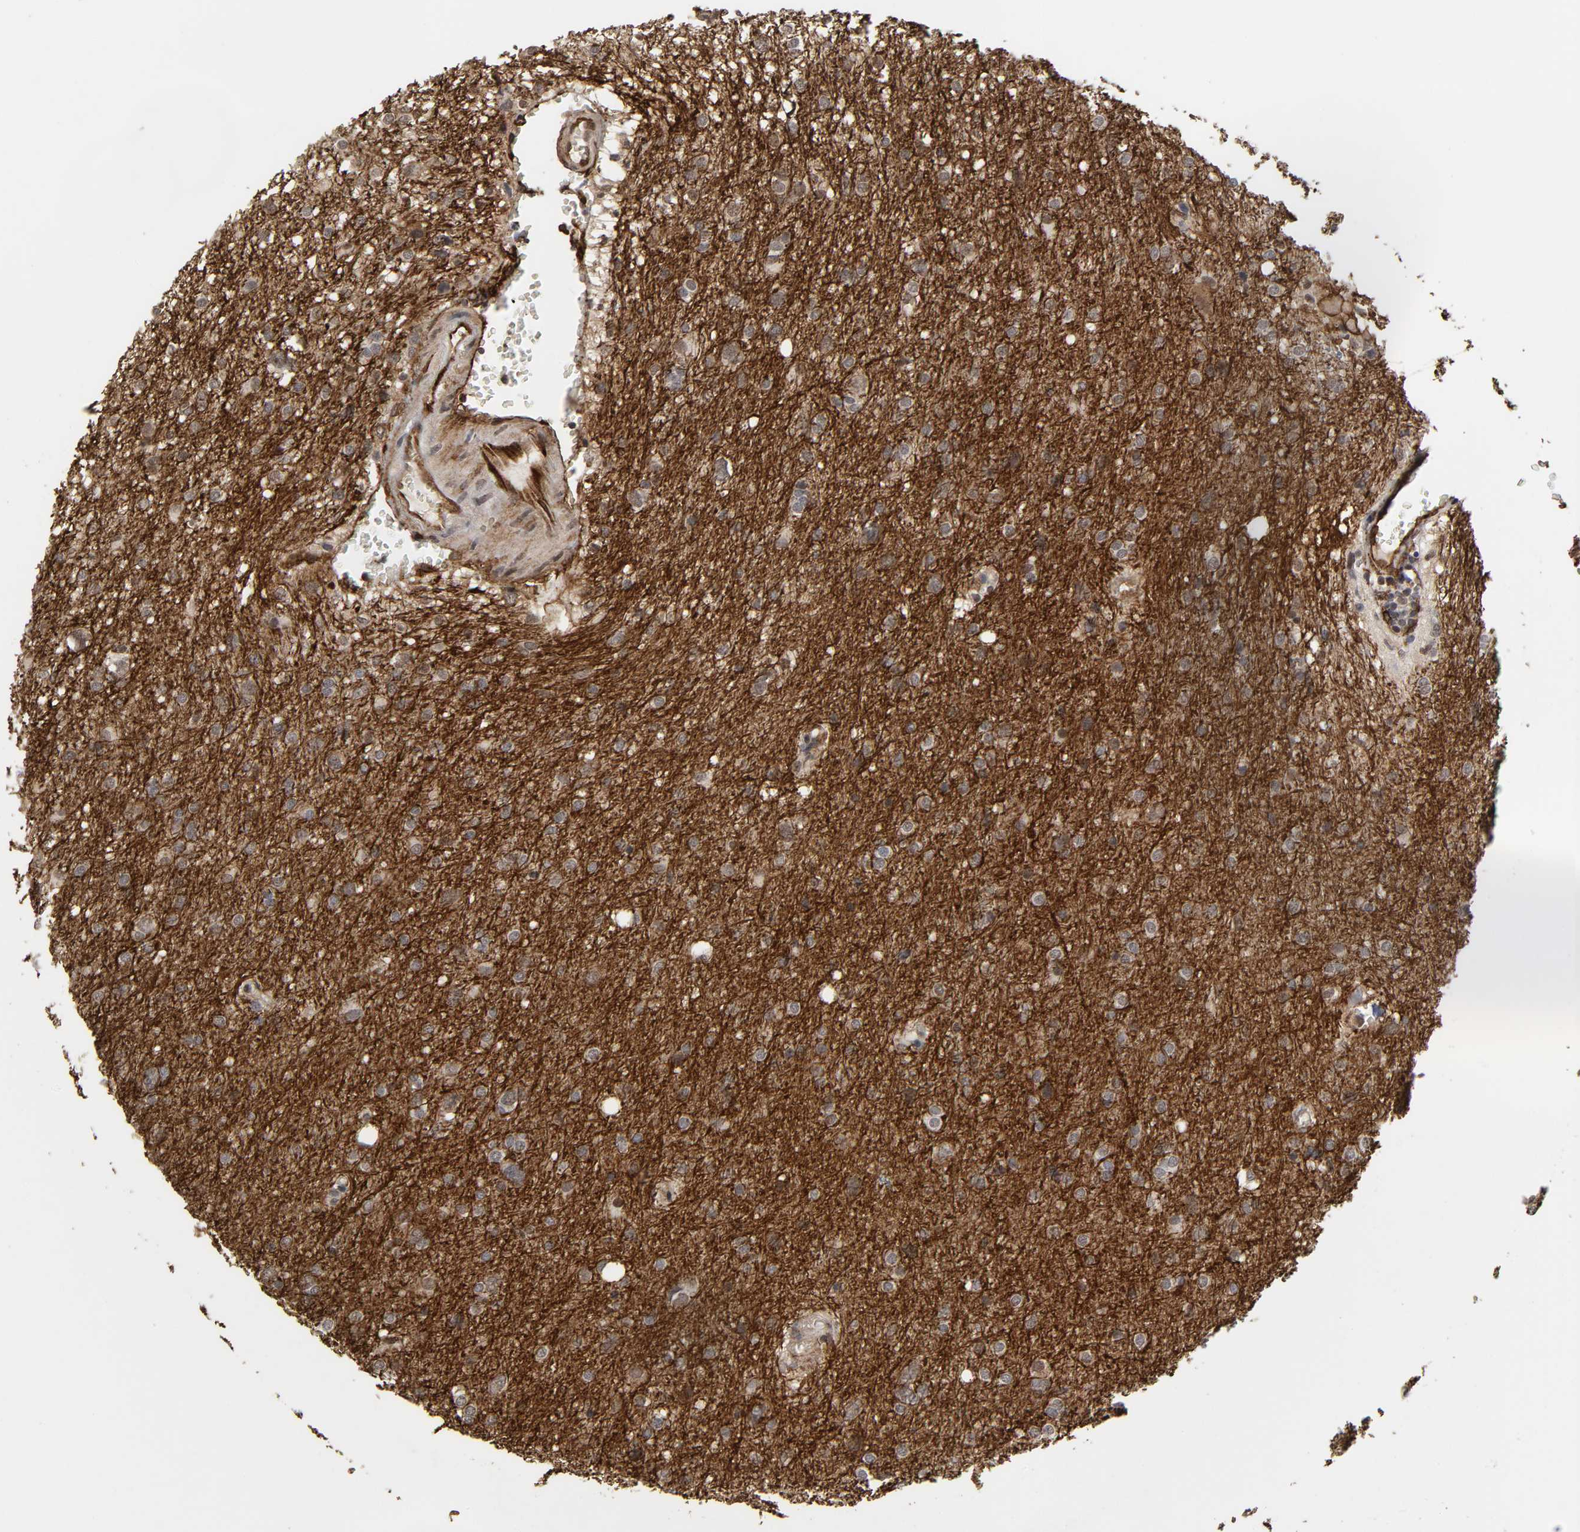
{"staining": {"intensity": "weak", "quantity": ">75%", "location": "cytoplasmic/membranous,nuclear"}, "tissue": "glioma", "cell_type": "Tumor cells", "image_type": "cancer", "snomed": [{"axis": "morphology", "description": "Glioma, malignant, High grade"}, {"axis": "topography", "description": "Brain"}], "caption": "Immunohistochemistry (IHC) of human high-grade glioma (malignant) shows low levels of weak cytoplasmic/membranous and nuclear expression in about >75% of tumor cells.", "gene": "AHNAK2", "patient": {"sex": "female", "age": 59}}